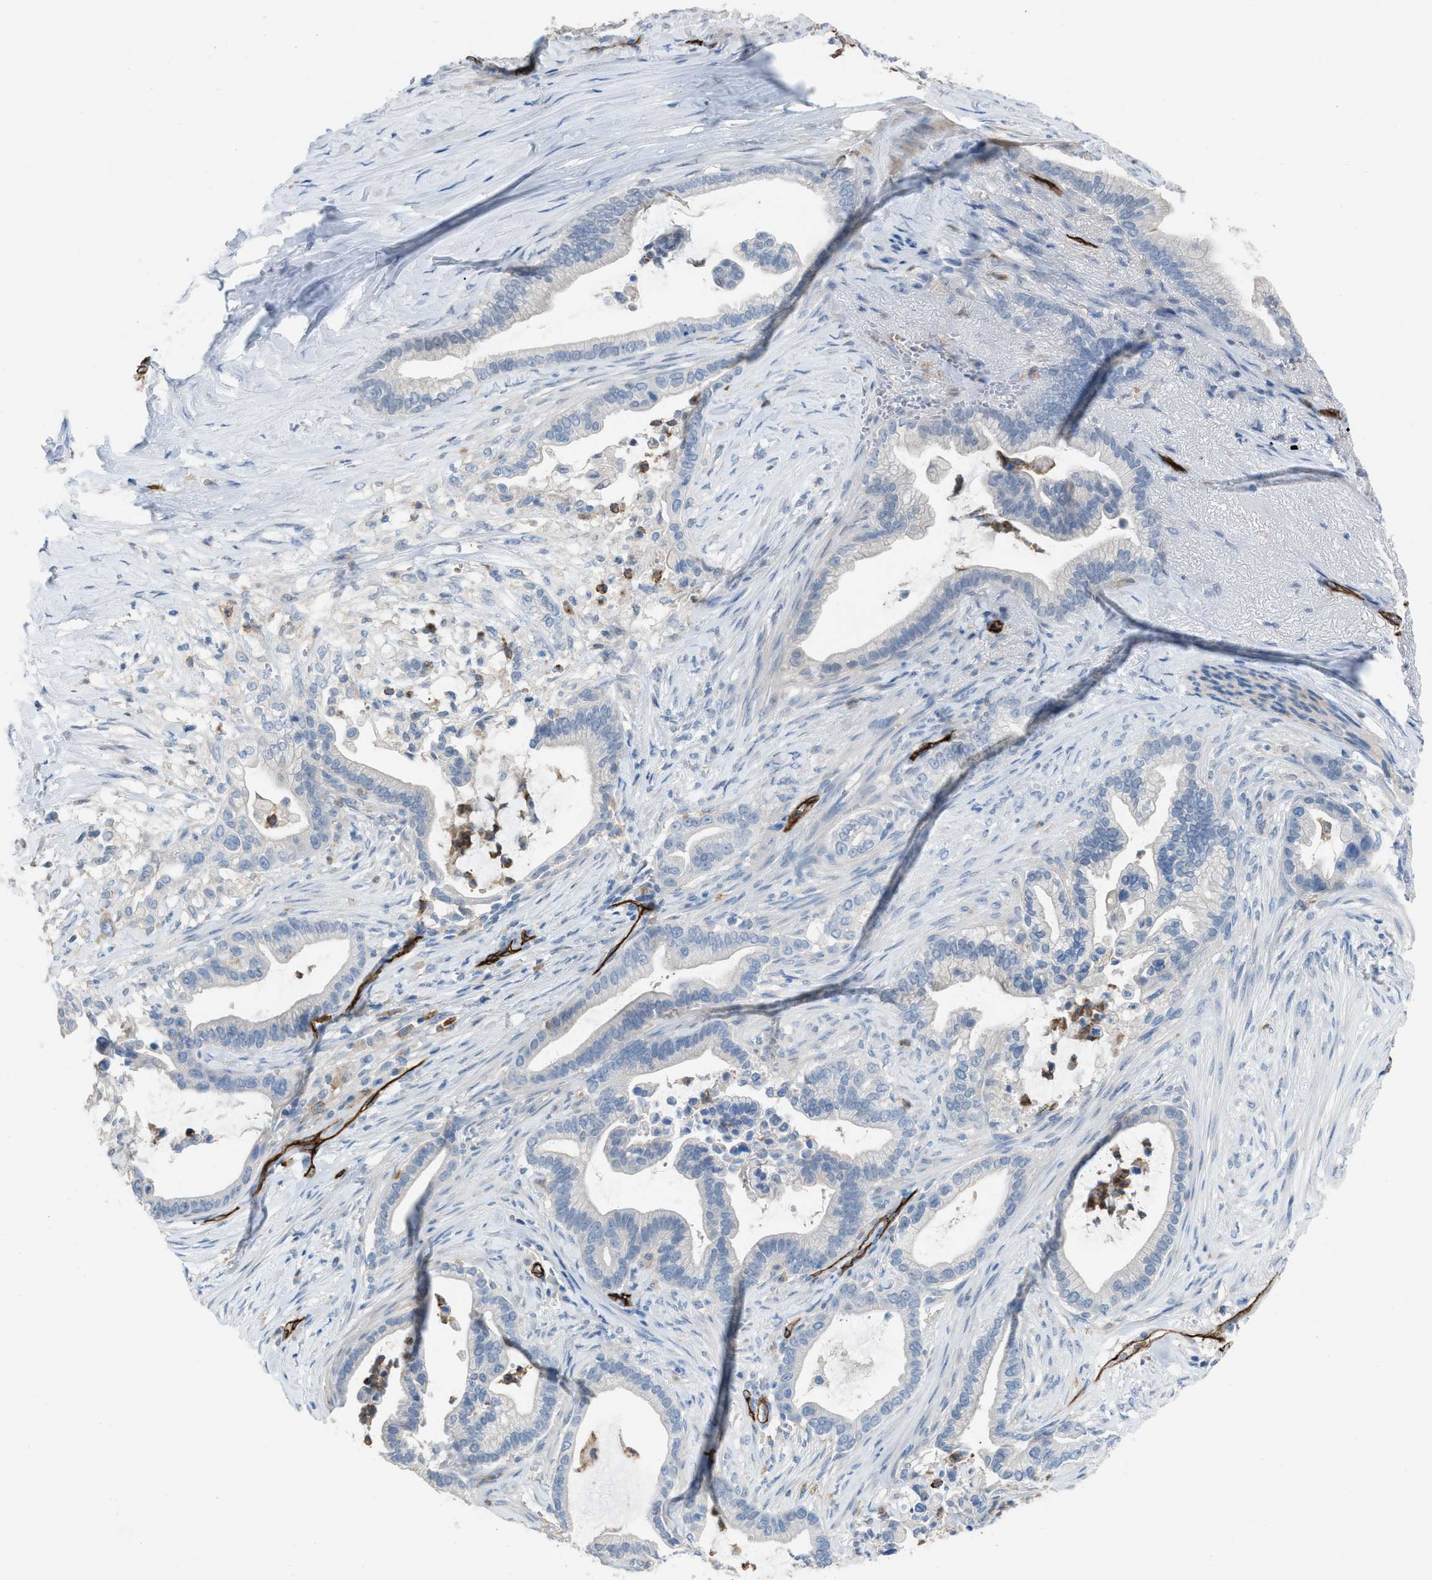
{"staining": {"intensity": "negative", "quantity": "none", "location": "none"}, "tissue": "pancreatic cancer", "cell_type": "Tumor cells", "image_type": "cancer", "snomed": [{"axis": "morphology", "description": "Adenocarcinoma, NOS"}, {"axis": "topography", "description": "Pancreas"}], "caption": "There is no significant staining in tumor cells of pancreatic cancer (adenocarcinoma).", "gene": "DYSF", "patient": {"sex": "male", "age": 69}}